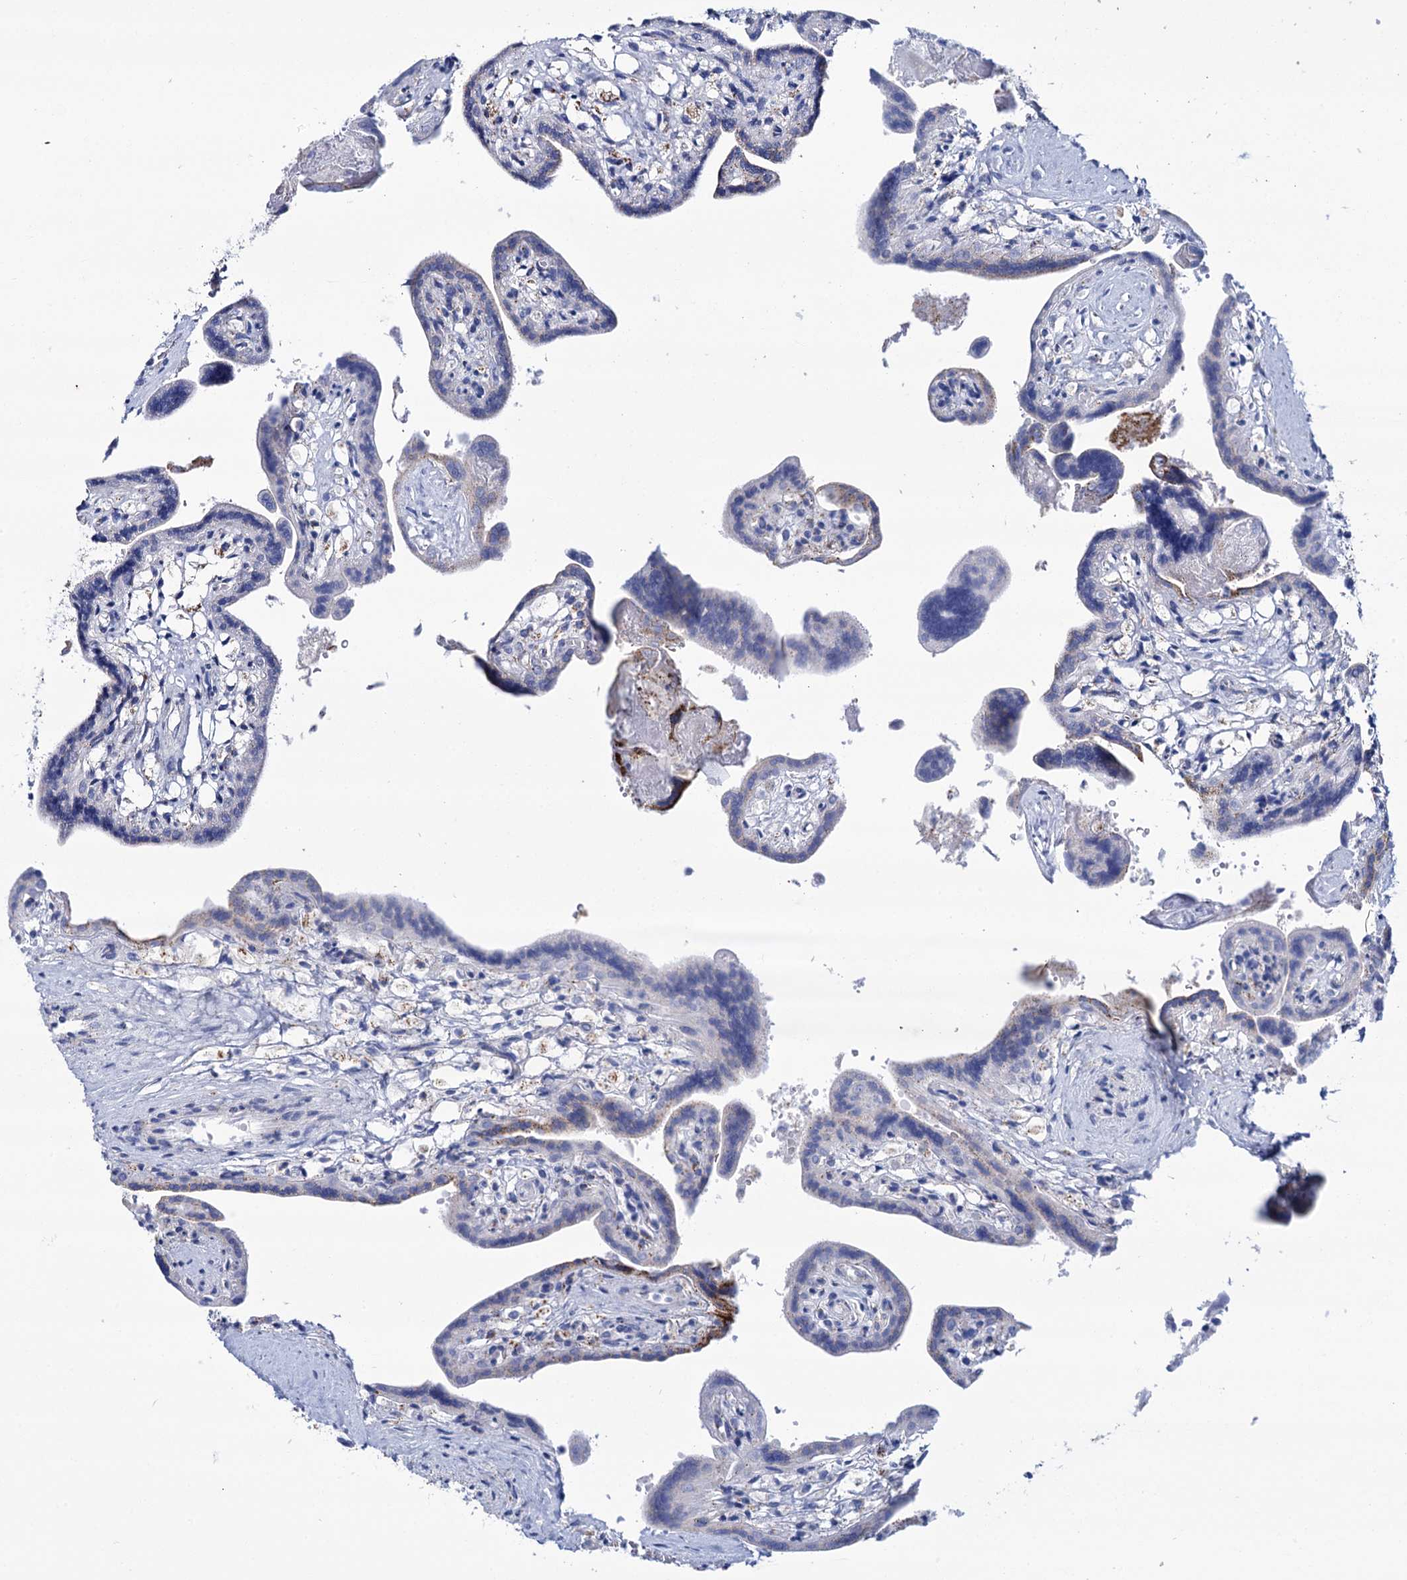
{"staining": {"intensity": "strong", "quantity": "25%-75%", "location": "cytoplasmic/membranous"}, "tissue": "placenta", "cell_type": "Trophoblastic cells", "image_type": "normal", "snomed": [{"axis": "morphology", "description": "Normal tissue, NOS"}, {"axis": "topography", "description": "Placenta"}], "caption": "Placenta stained for a protein reveals strong cytoplasmic/membranous positivity in trophoblastic cells. The staining is performed using DAB (3,3'-diaminobenzidine) brown chromogen to label protein expression. The nuclei are counter-stained blue using hematoxylin.", "gene": "UBASH3B", "patient": {"sex": "female", "age": 37}}